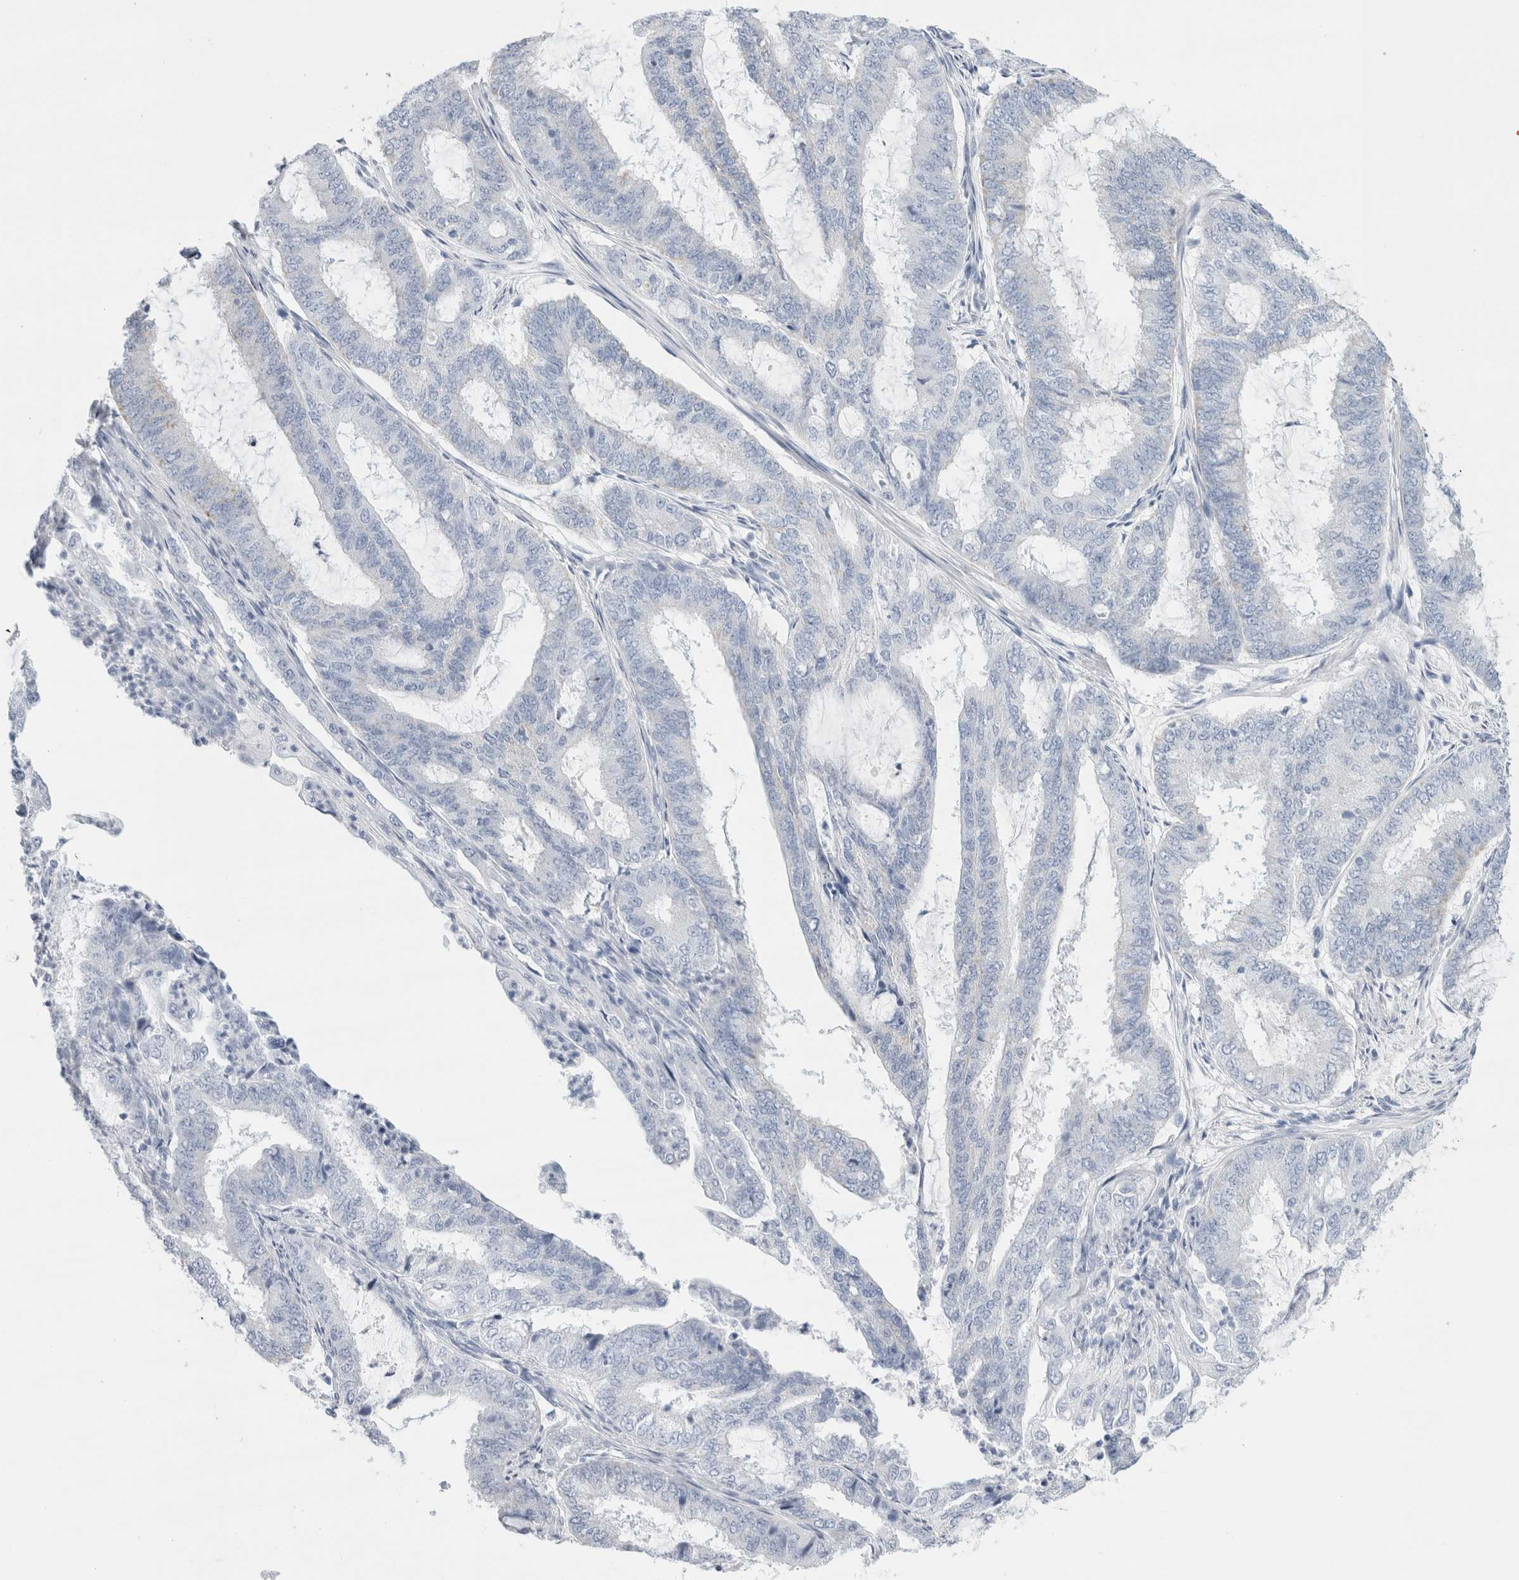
{"staining": {"intensity": "negative", "quantity": "none", "location": "none"}, "tissue": "endometrial cancer", "cell_type": "Tumor cells", "image_type": "cancer", "snomed": [{"axis": "morphology", "description": "Adenocarcinoma, NOS"}, {"axis": "topography", "description": "Endometrium"}], "caption": "Image shows no protein positivity in tumor cells of endometrial cancer (adenocarcinoma) tissue.", "gene": "ECHDC2", "patient": {"sex": "female", "age": 51}}